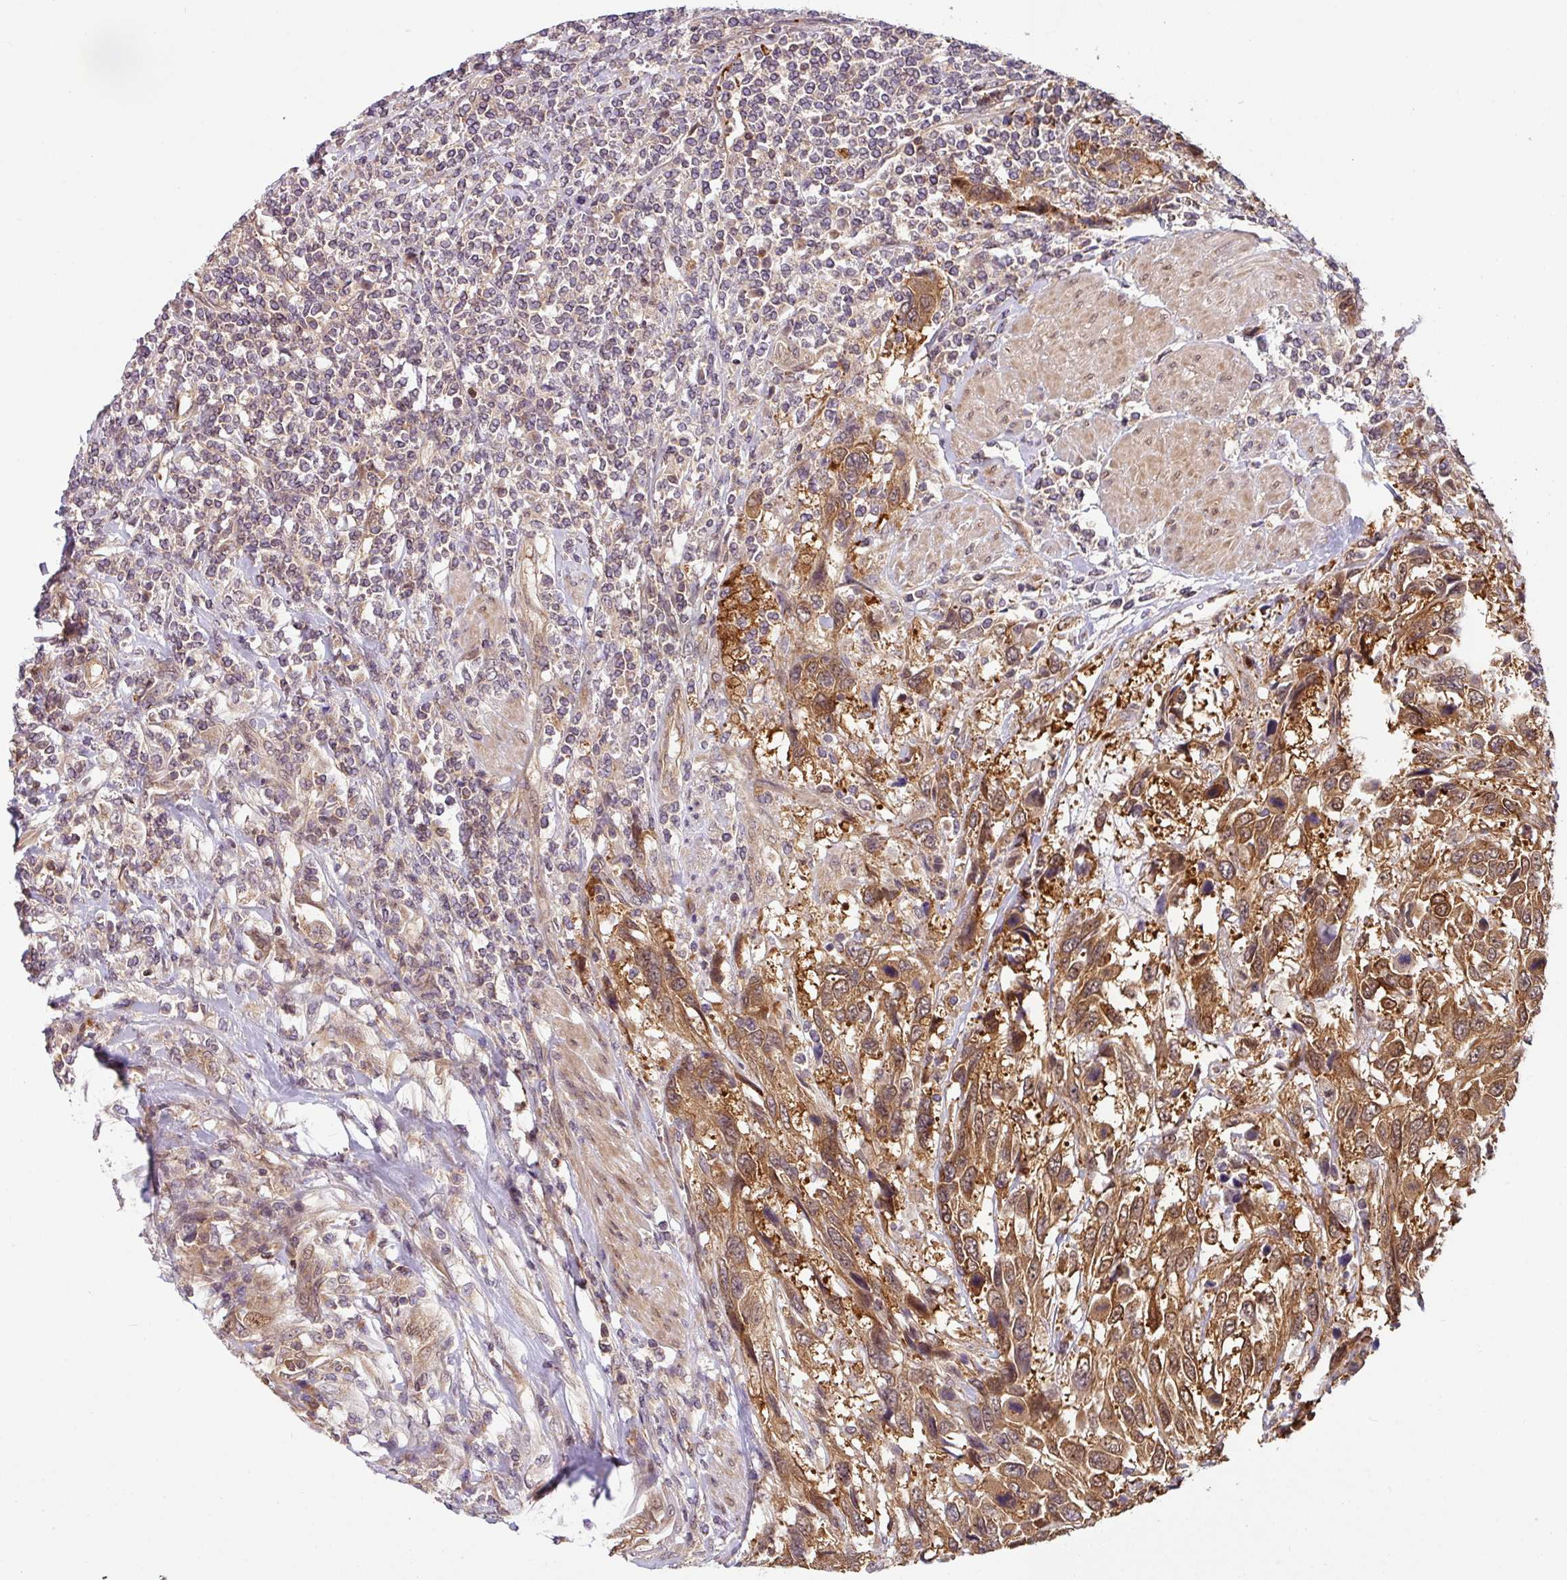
{"staining": {"intensity": "moderate", "quantity": ">75%", "location": "cytoplasmic/membranous,nuclear"}, "tissue": "urothelial cancer", "cell_type": "Tumor cells", "image_type": "cancer", "snomed": [{"axis": "morphology", "description": "Urothelial carcinoma, High grade"}, {"axis": "topography", "description": "Urinary bladder"}], "caption": "Protein staining by immunohistochemistry (IHC) shows moderate cytoplasmic/membranous and nuclear positivity in about >75% of tumor cells in urothelial cancer.", "gene": "SHB", "patient": {"sex": "female", "age": 70}}